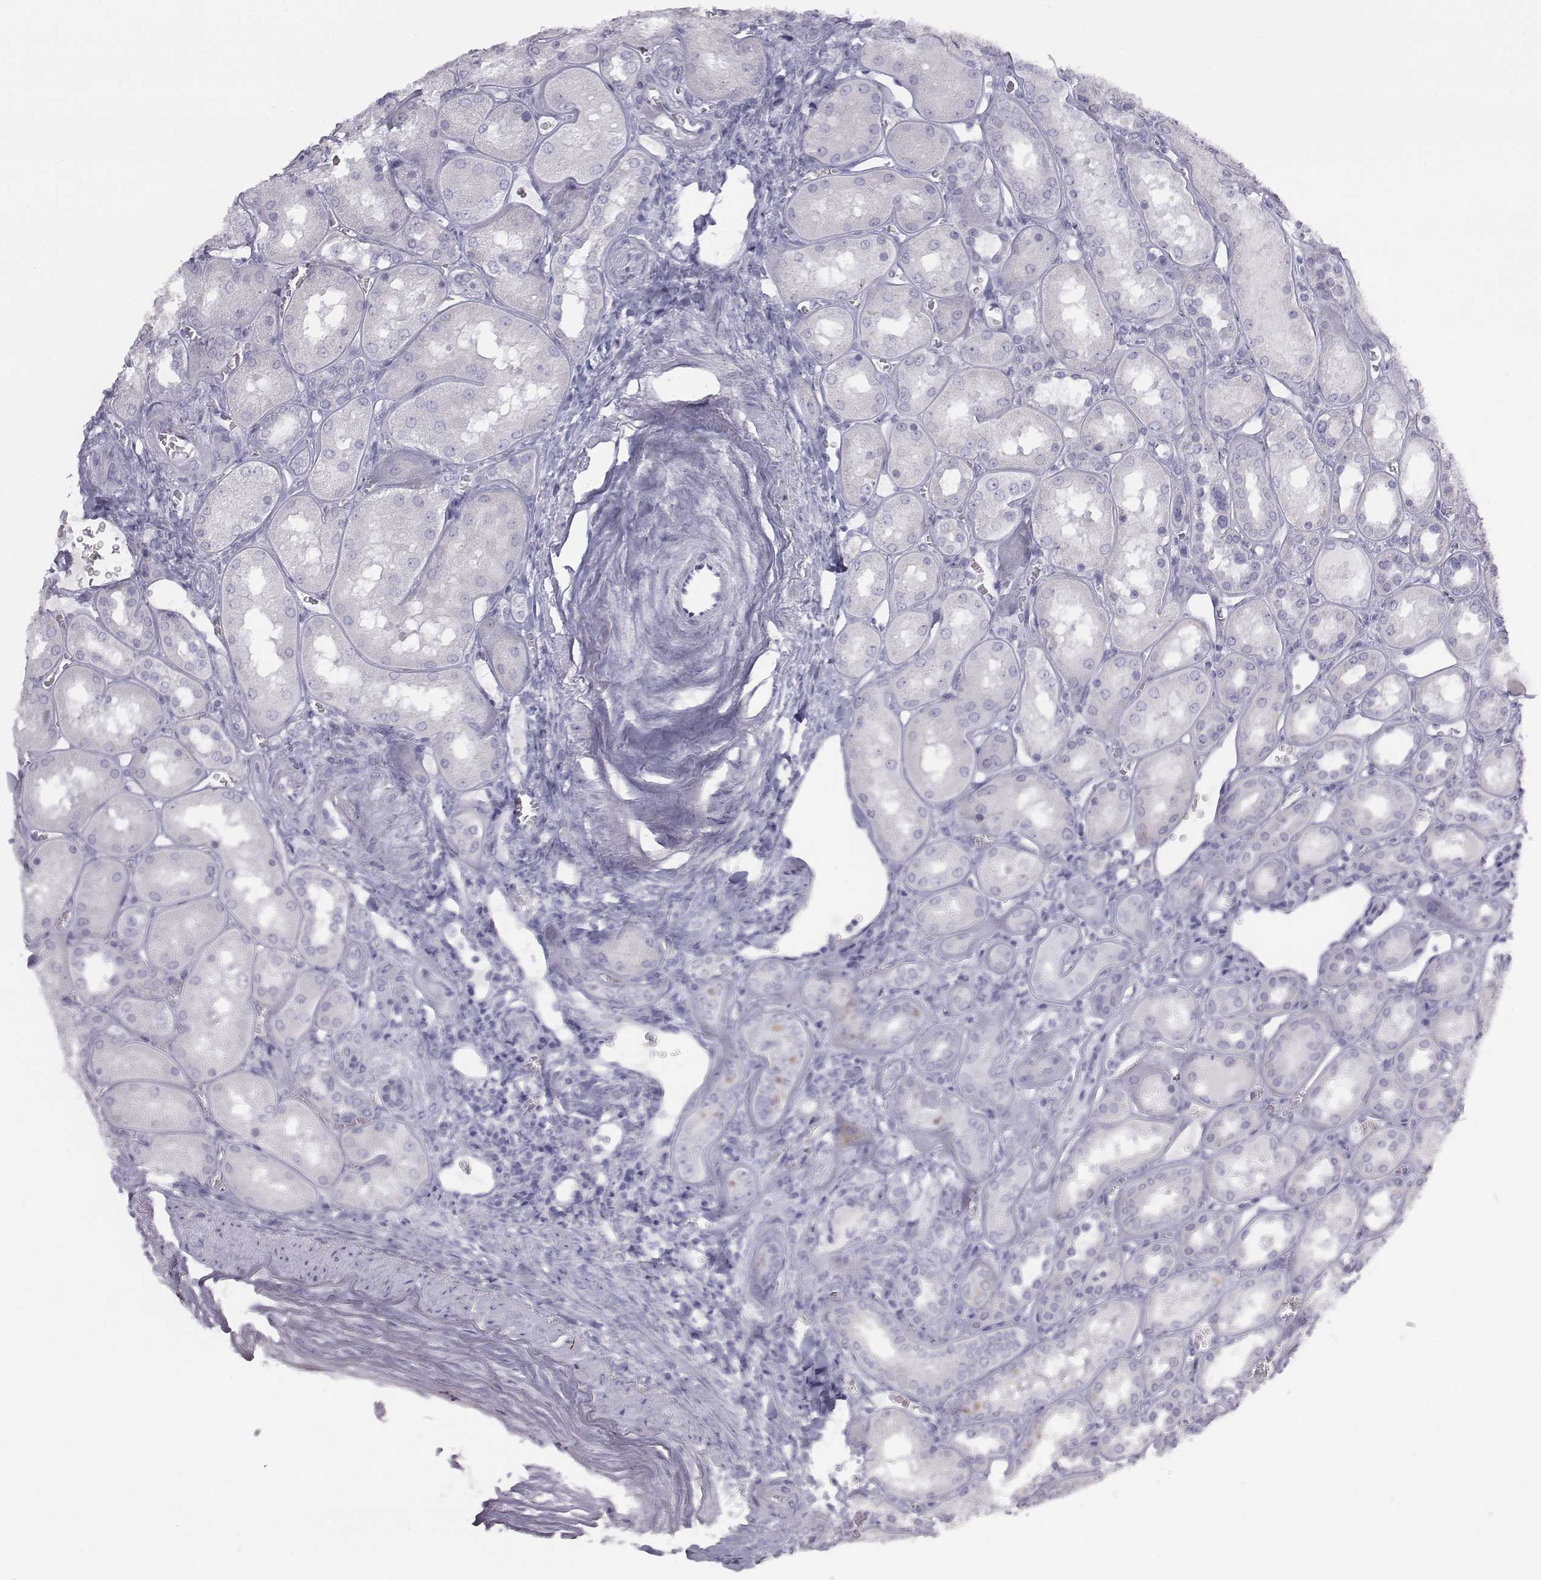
{"staining": {"intensity": "negative", "quantity": "none", "location": "none"}, "tissue": "kidney", "cell_type": "Cells in glomeruli", "image_type": "normal", "snomed": [{"axis": "morphology", "description": "Normal tissue, NOS"}, {"axis": "topography", "description": "Kidney"}], "caption": "DAB immunohistochemical staining of benign kidney shows no significant staining in cells in glomeruli. The staining is performed using DAB (3,3'-diaminobenzidine) brown chromogen with nuclei counter-stained in using hematoxylin.", "gene": "C6orf58", "patient": {"sex": "male", "age": 73}}